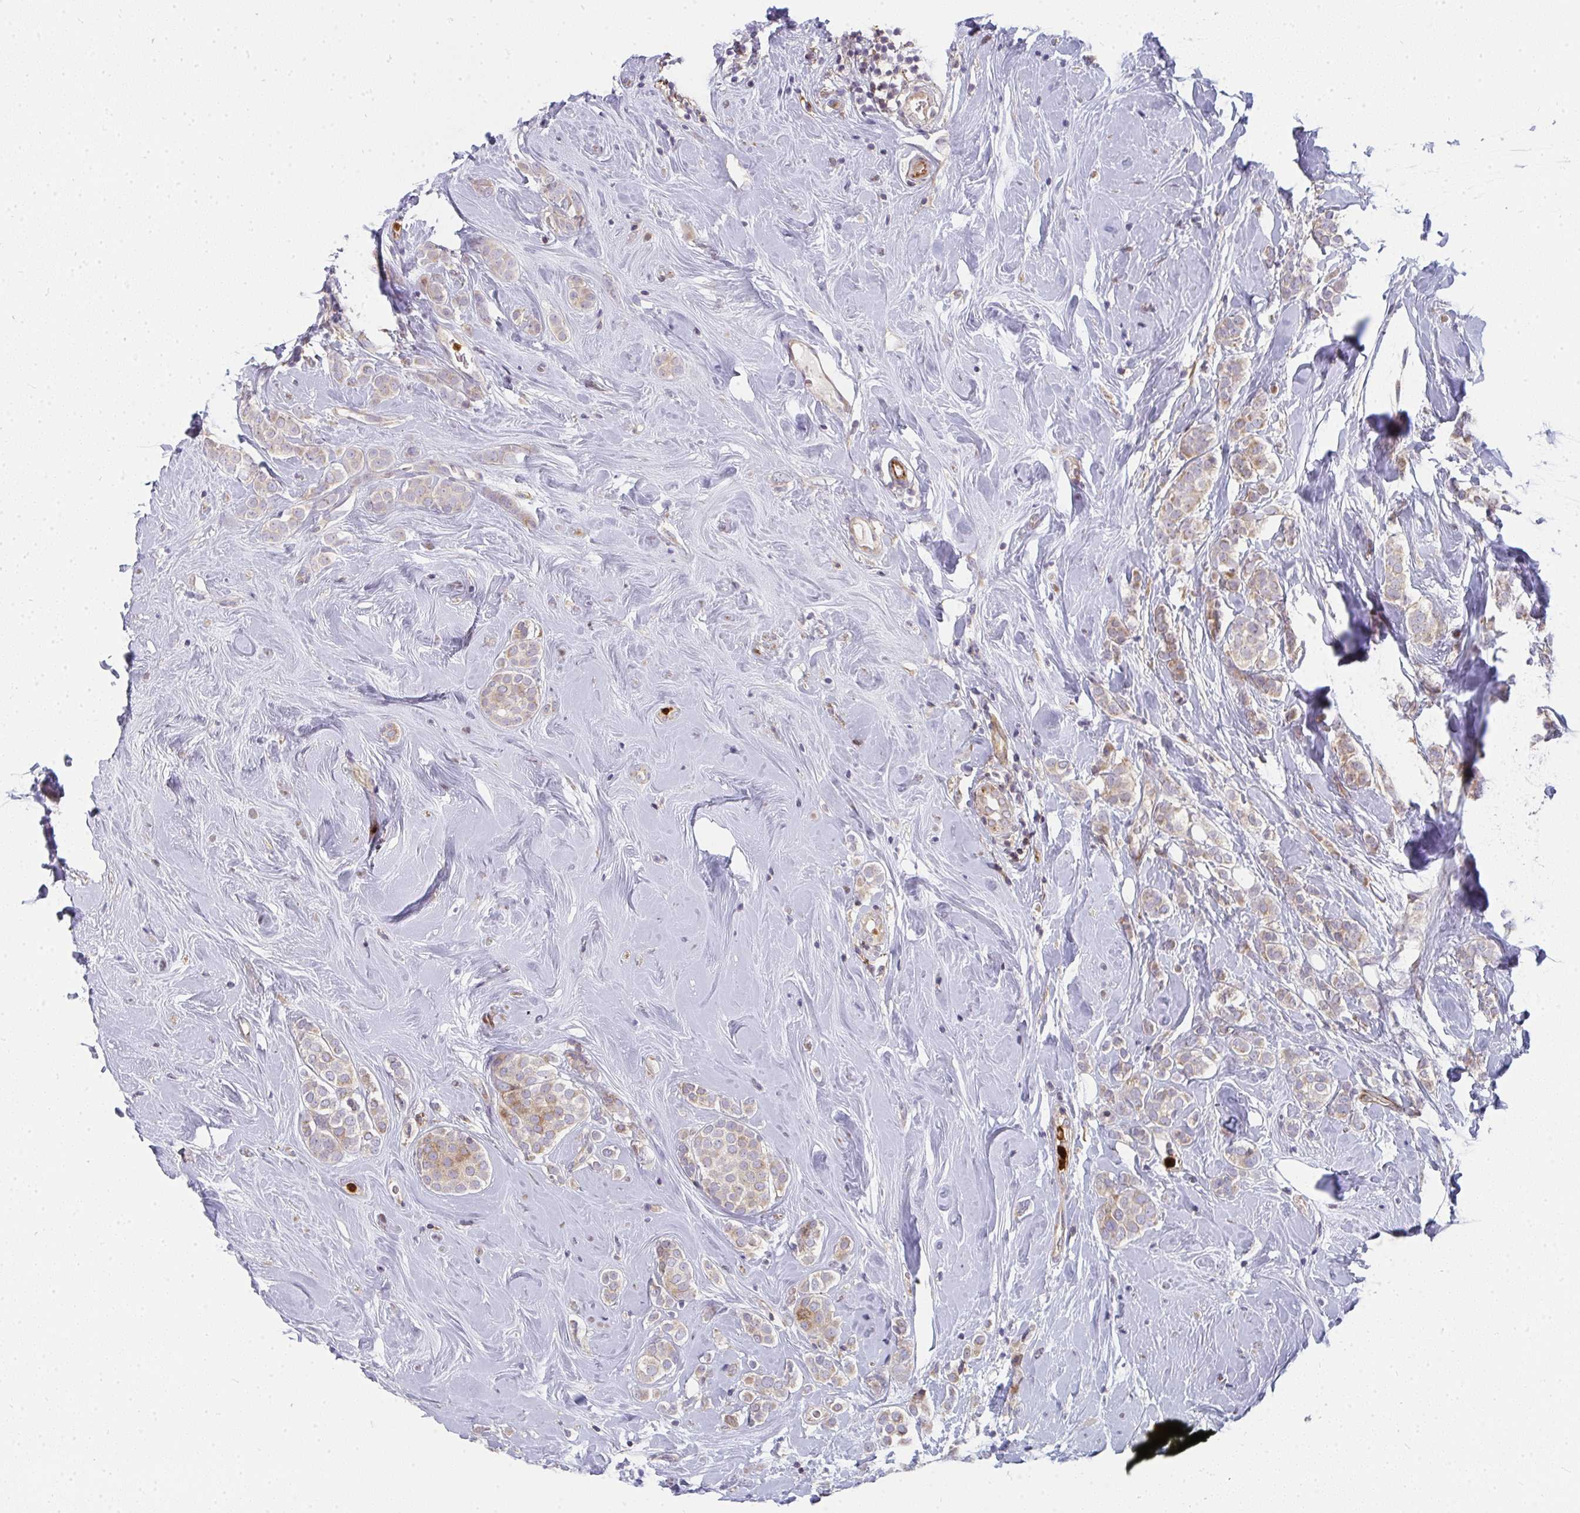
{"staining": {"intensity": "weak", "quantity": "25%-75%", "location": "cytoplasmic/membranous"}, "tissue": "breast cancer", "cell_type": "Tumor cells", "image_type": "cancer", "snomed": [{"axis": "morphology", "description": "Lobular carcinoma"}, {"axis": "topography", "description": "Breast"}], "caption": "Protein staining of breast cancer (lobular carcinoma) tissue shows weak cytoplasmic/membranous positivity in approximately 25%-75% of tumor cells.", "gene": "CSF3R", "patient": {"sex": "female", "age": 49}}